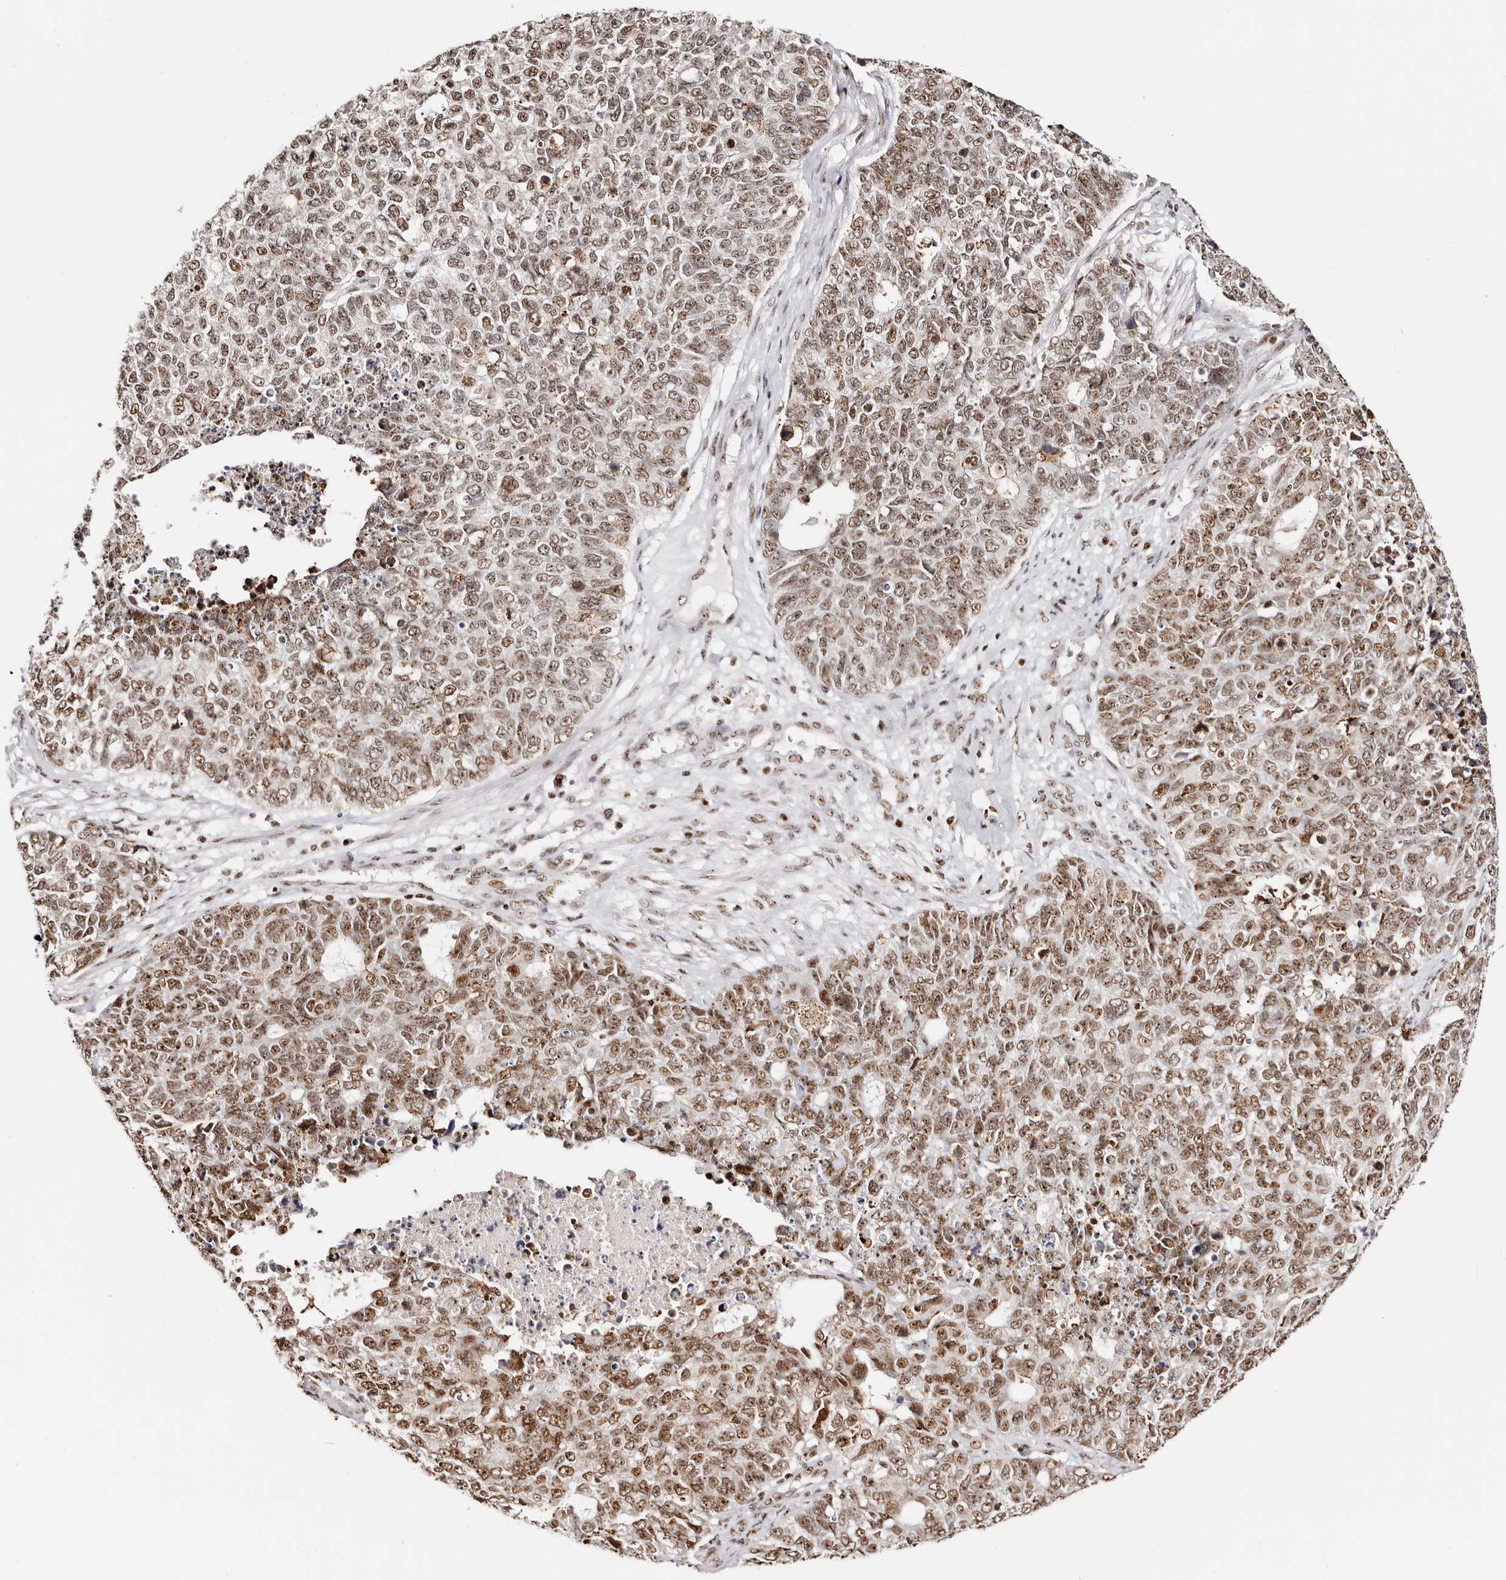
{"staining": {"intensity": "moderate", "quantity": ">75%", "location": "nuclear"}, "tissue": "cervical cancer", "cell_type": "Tumor cells", "image_type": "cancer", "snomed": [{"axis": "morphology", "description": "Squamous cell carcinoma, NOS"}, {"axis": "topography", "description": "Cervix"}], "caption": "This is an image of immunohistochemistry (IHC) staining of cervical cancer, which shows moderate positivity in the nuclear of tumor cells.", "gene": "IQGAP3", "patient": {"sex": "female", "age": 63}}